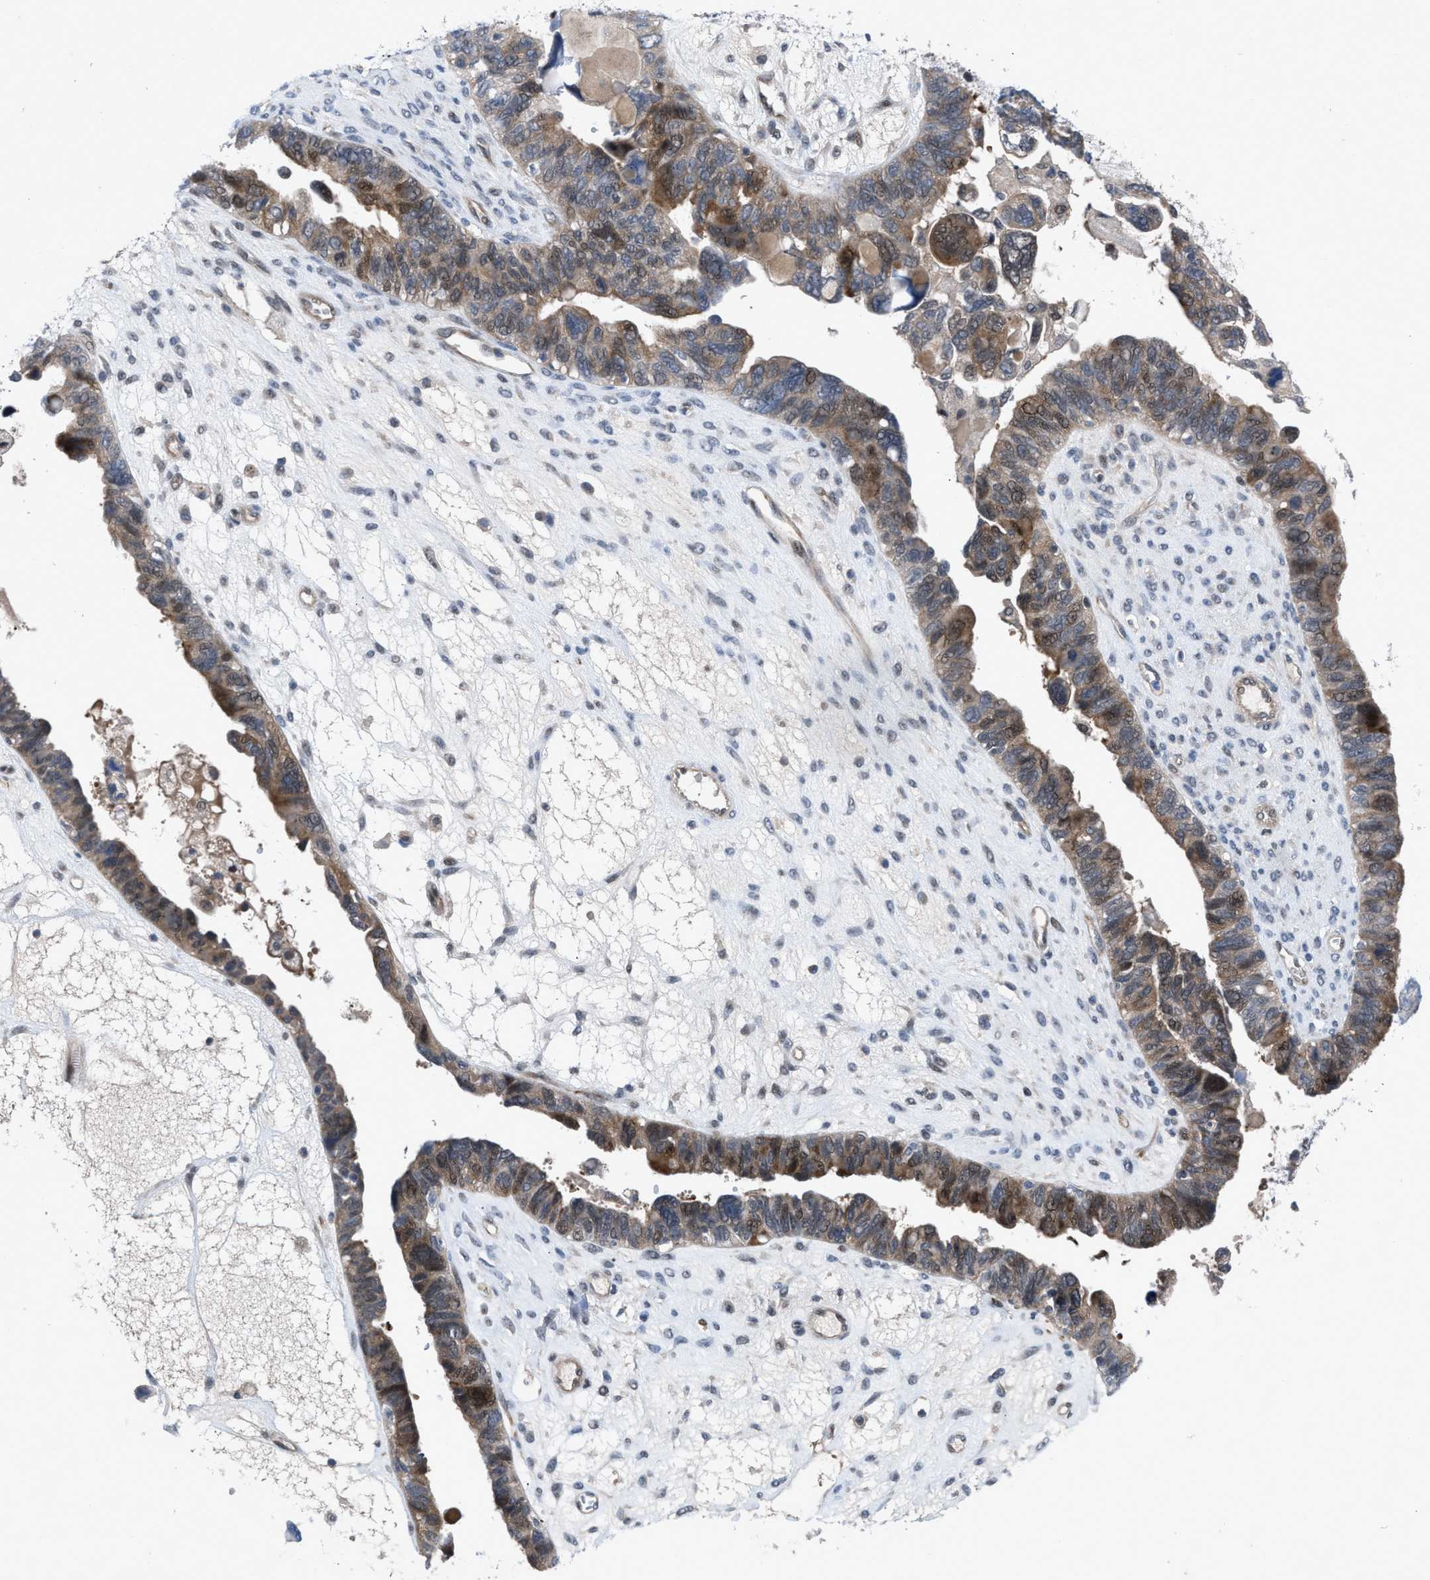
{"staining": {"intensity": "moderate", "quantity": ">75%", "location": "cytoplasmic/membranous"}, "tissue": "ovarian cancer", "cell_type": "Tumor cells", "image_type": "cancer", "snomed": [{"axis": "morphology", "description": "Cystadenocarcinoma, serous, NOS"}, {"axis": "topography", "description": "Ovary"}], "caption": "A micrograph showing moderate cytoplasmic/membranous expression in approximately >75% of tumor cells in ovarian cancer, as visualized by brown immunohistochemical staining.", "gene": "IL17RE", "patient": {"sex": "female", "age": 79}}